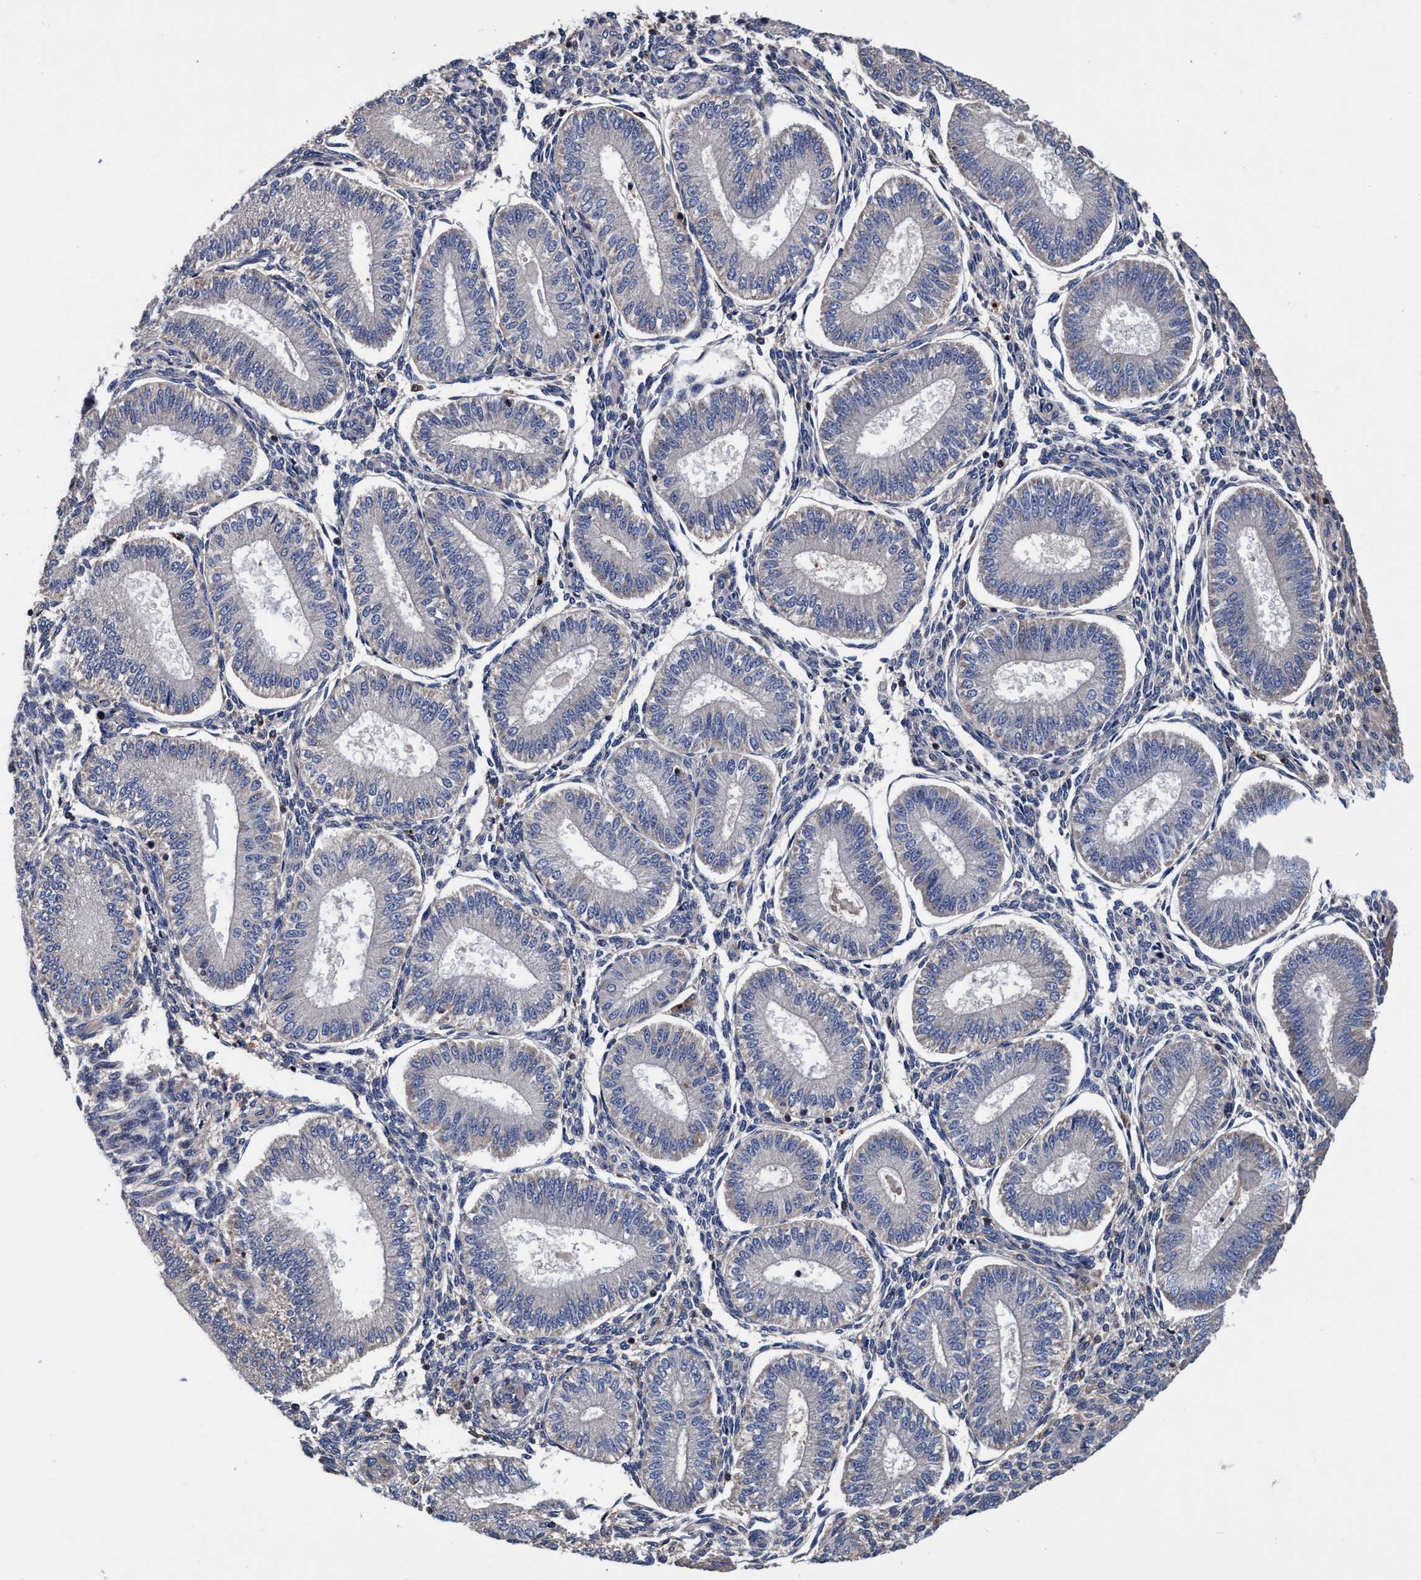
{"staining": {"intensity": "weak", "quantity": "<25%", "location": "cytoplasmic/membranous"}, "tissue": "endometrium", "cell_type": "Cells in endometrial stroma", "image_type": "normal", "snomed": [{"axis": "morphology", "description": "Normal tissue, NOS"}, {"axis": "topography", "description": "Endometrium"}], "caption": "Immunohistochemistry (IHC) micrograph of normal endometrium: endometrium stained with DAB exhibits no significant protein staining in cells in endometrial stroma. Nuclei are stained in blue.", "gene": "RNF208", "patient": {"sex": "female", "age": 39}}